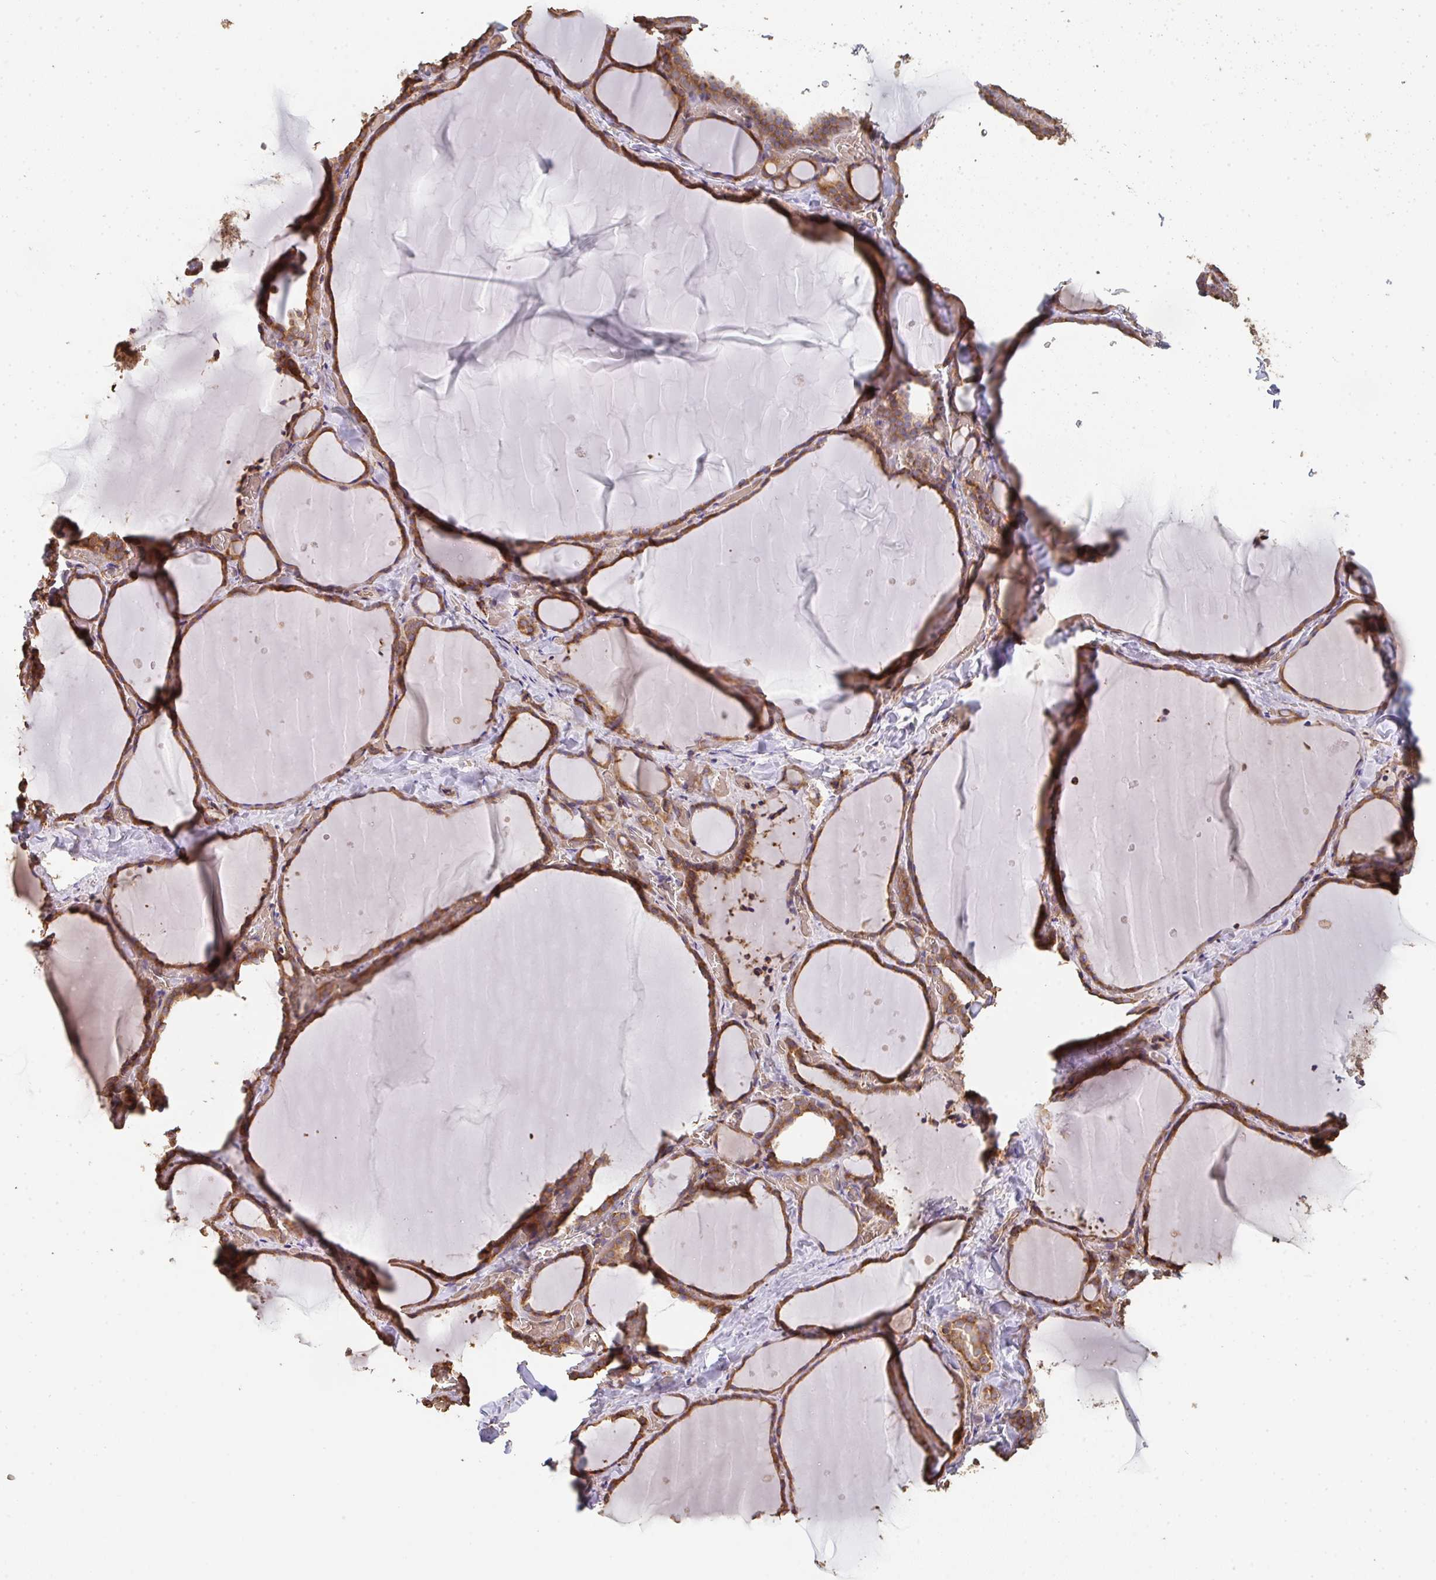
{"staining": {"intensity": "moderate", "quantity": ">75%", "location": "cytoplasmic/membranous"}, "tissue": "thyroid gland", "cell_type": "Glandular cells", "image_type": "normal", "snomed": [{"axis": "morphology", "description": "Normal tissue, NOS"}, {"axis": "topography", "description": "Thyroid gland"}], "caption": "Brown immunohistochemical staining in unremarkable human thyroid gland shows moderate cytoplasmic/membranous staining in about >75% of glandular cells.", "gene": "POLG", "patient": {"sex": "female", "age": 36}}